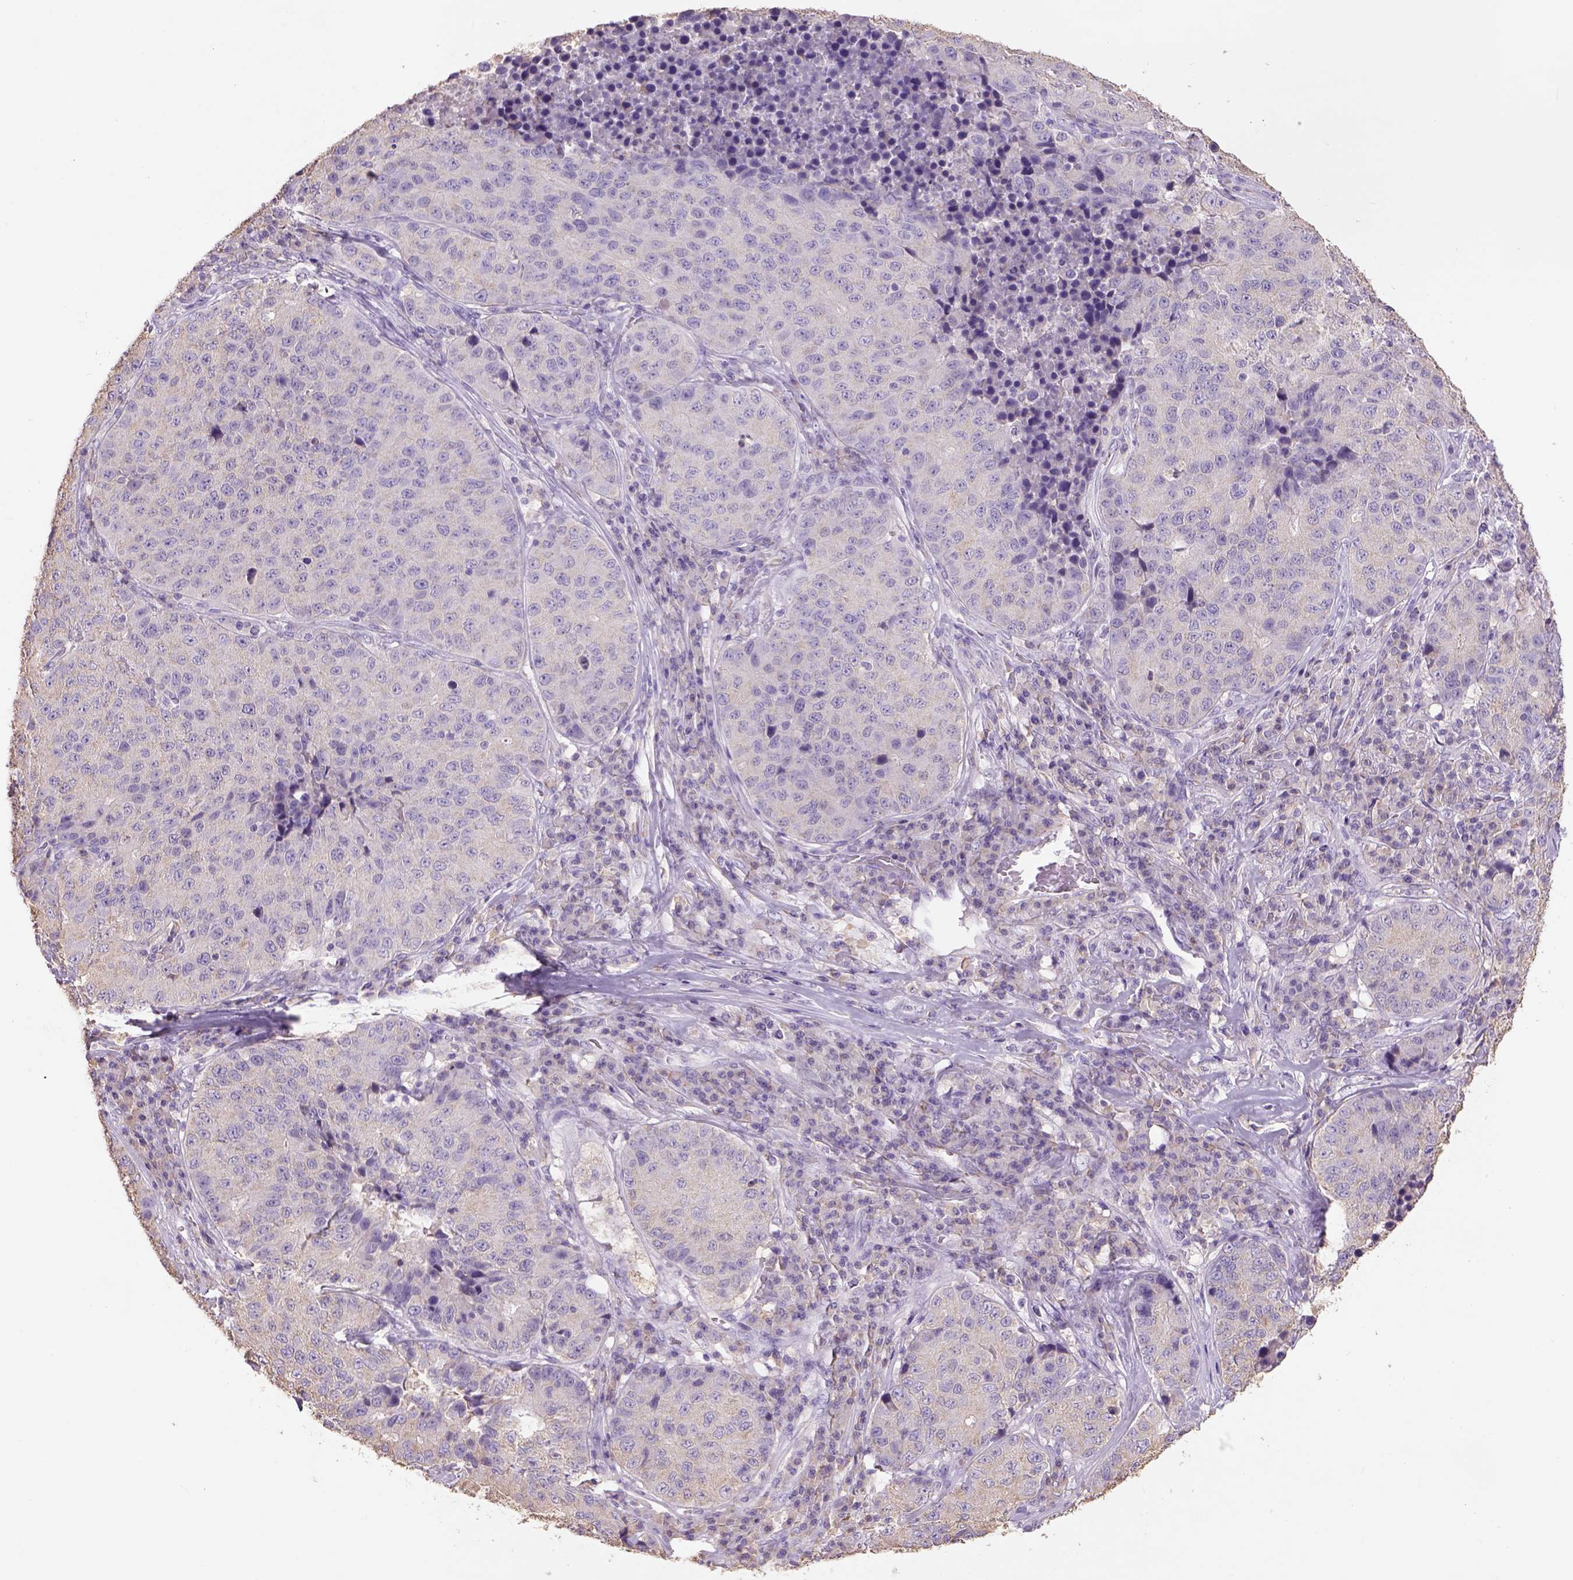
{"staining": {"intensity": "negative", "quantity": "none", "location": "none"}, "tissue": "stomach cancer", "cell_type": "Tumor cells", "image_type": "cancer", "snomed": [{"axis": "morphology", "description": "Adenocarcinoma, NOS"}, {"axis": "topography", "description": "Stomach"}], "caption": "This is an IHC image of adenocarcinoma (stomach). There is no expression in tumor cells.", "gene": "NAALAD2", "patient": {"sex": "male", "age": 71}}